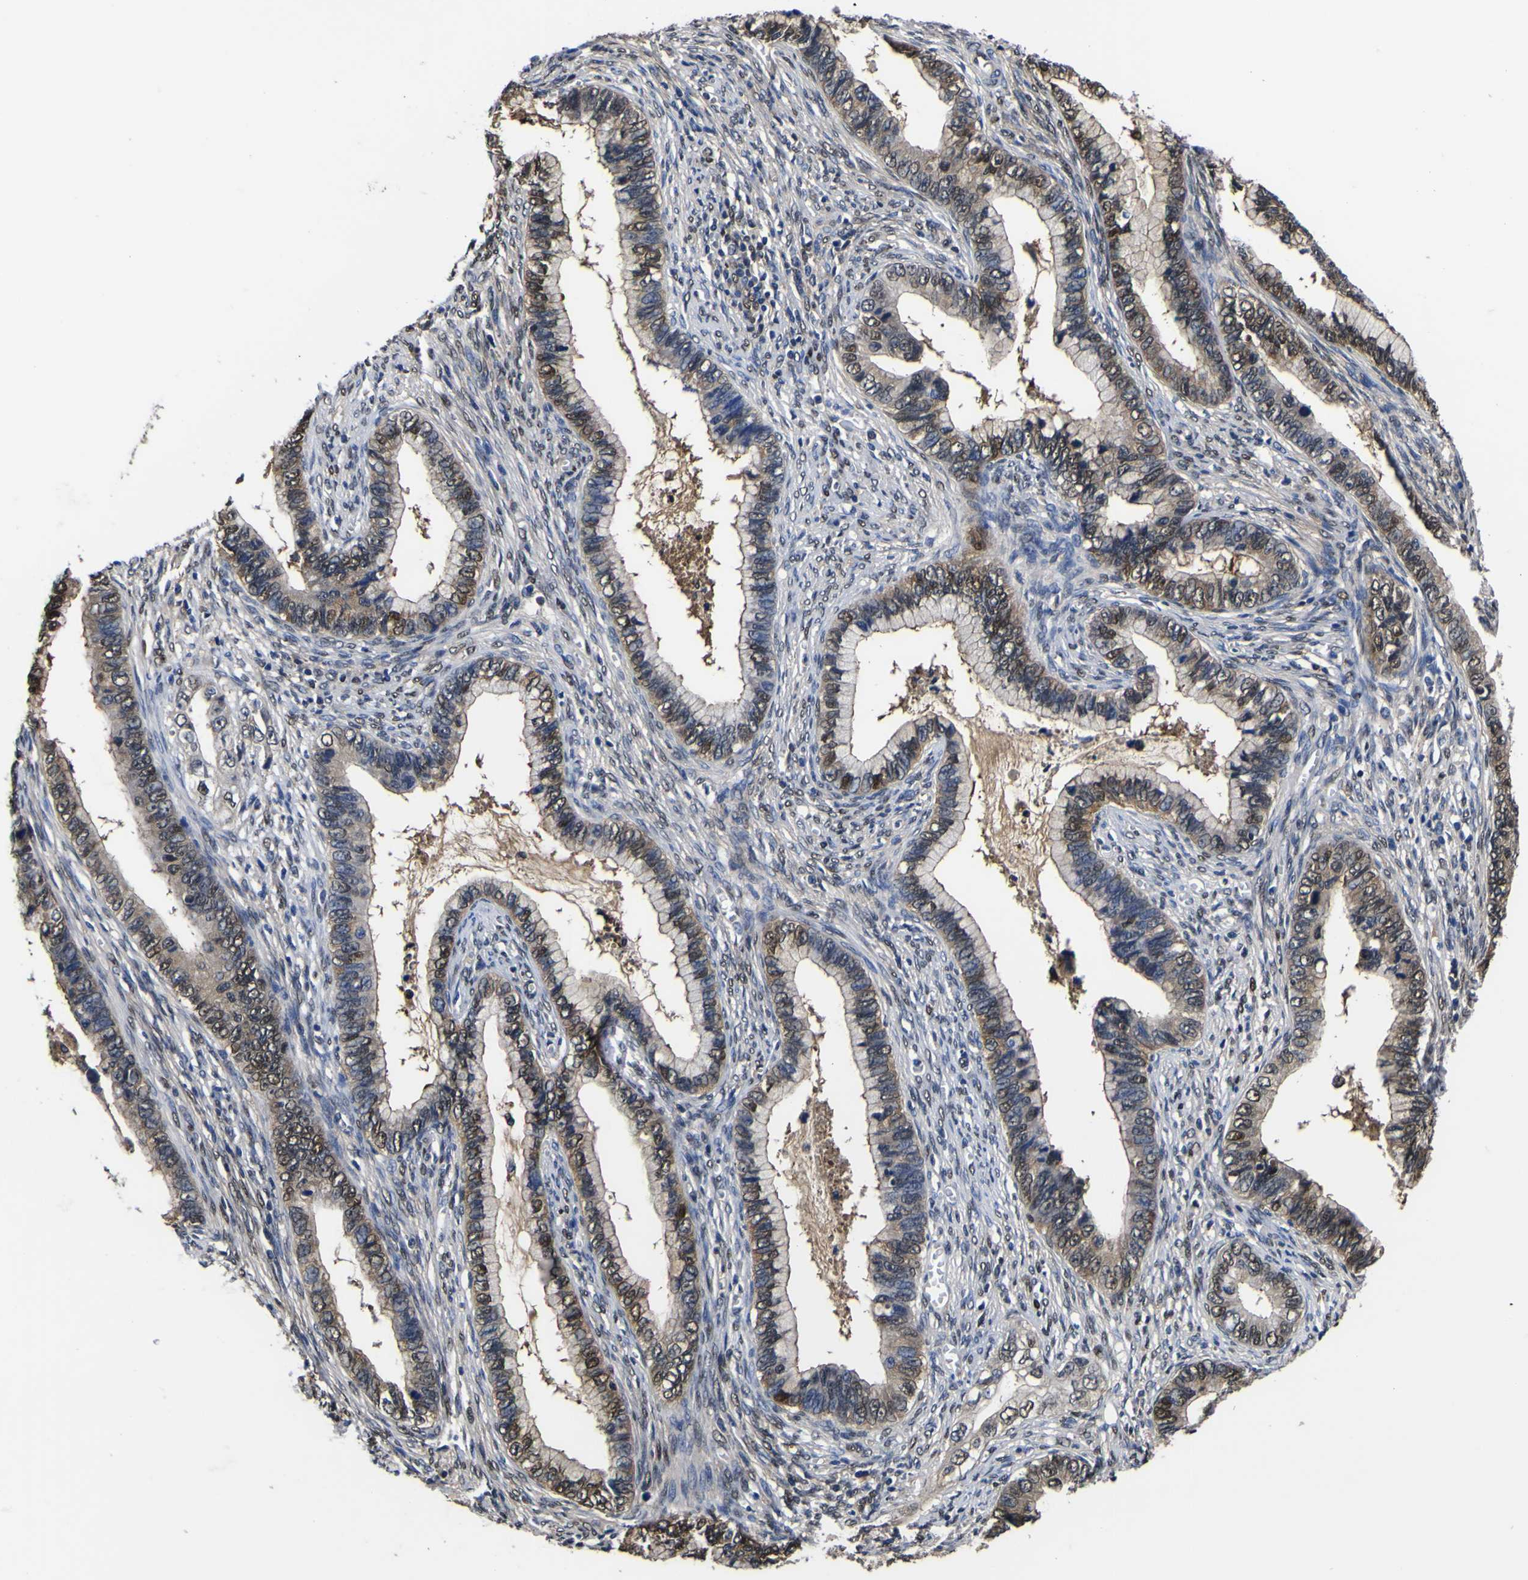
{"staining": {"intensity": "weak", "quantity": ">75%", "location": "cytoplasmic/membranous,nuclear"}, "tissue": "cervical cancer", "cell_type": "Tumor cells", "image_type": "cancer", "snomed": [{"axis": "morphology", "description": "Adenocarcinoma, NOS"}, {"axis": "topography", "description": "Cervix"}], "caption": "Cervical cancer tissue reveals weak cytoplasmic/membranous and nuclear staining in about >75% of tumor cells", "gene": "FAM110B", "patient": {"sex": "female", "age": 44}}